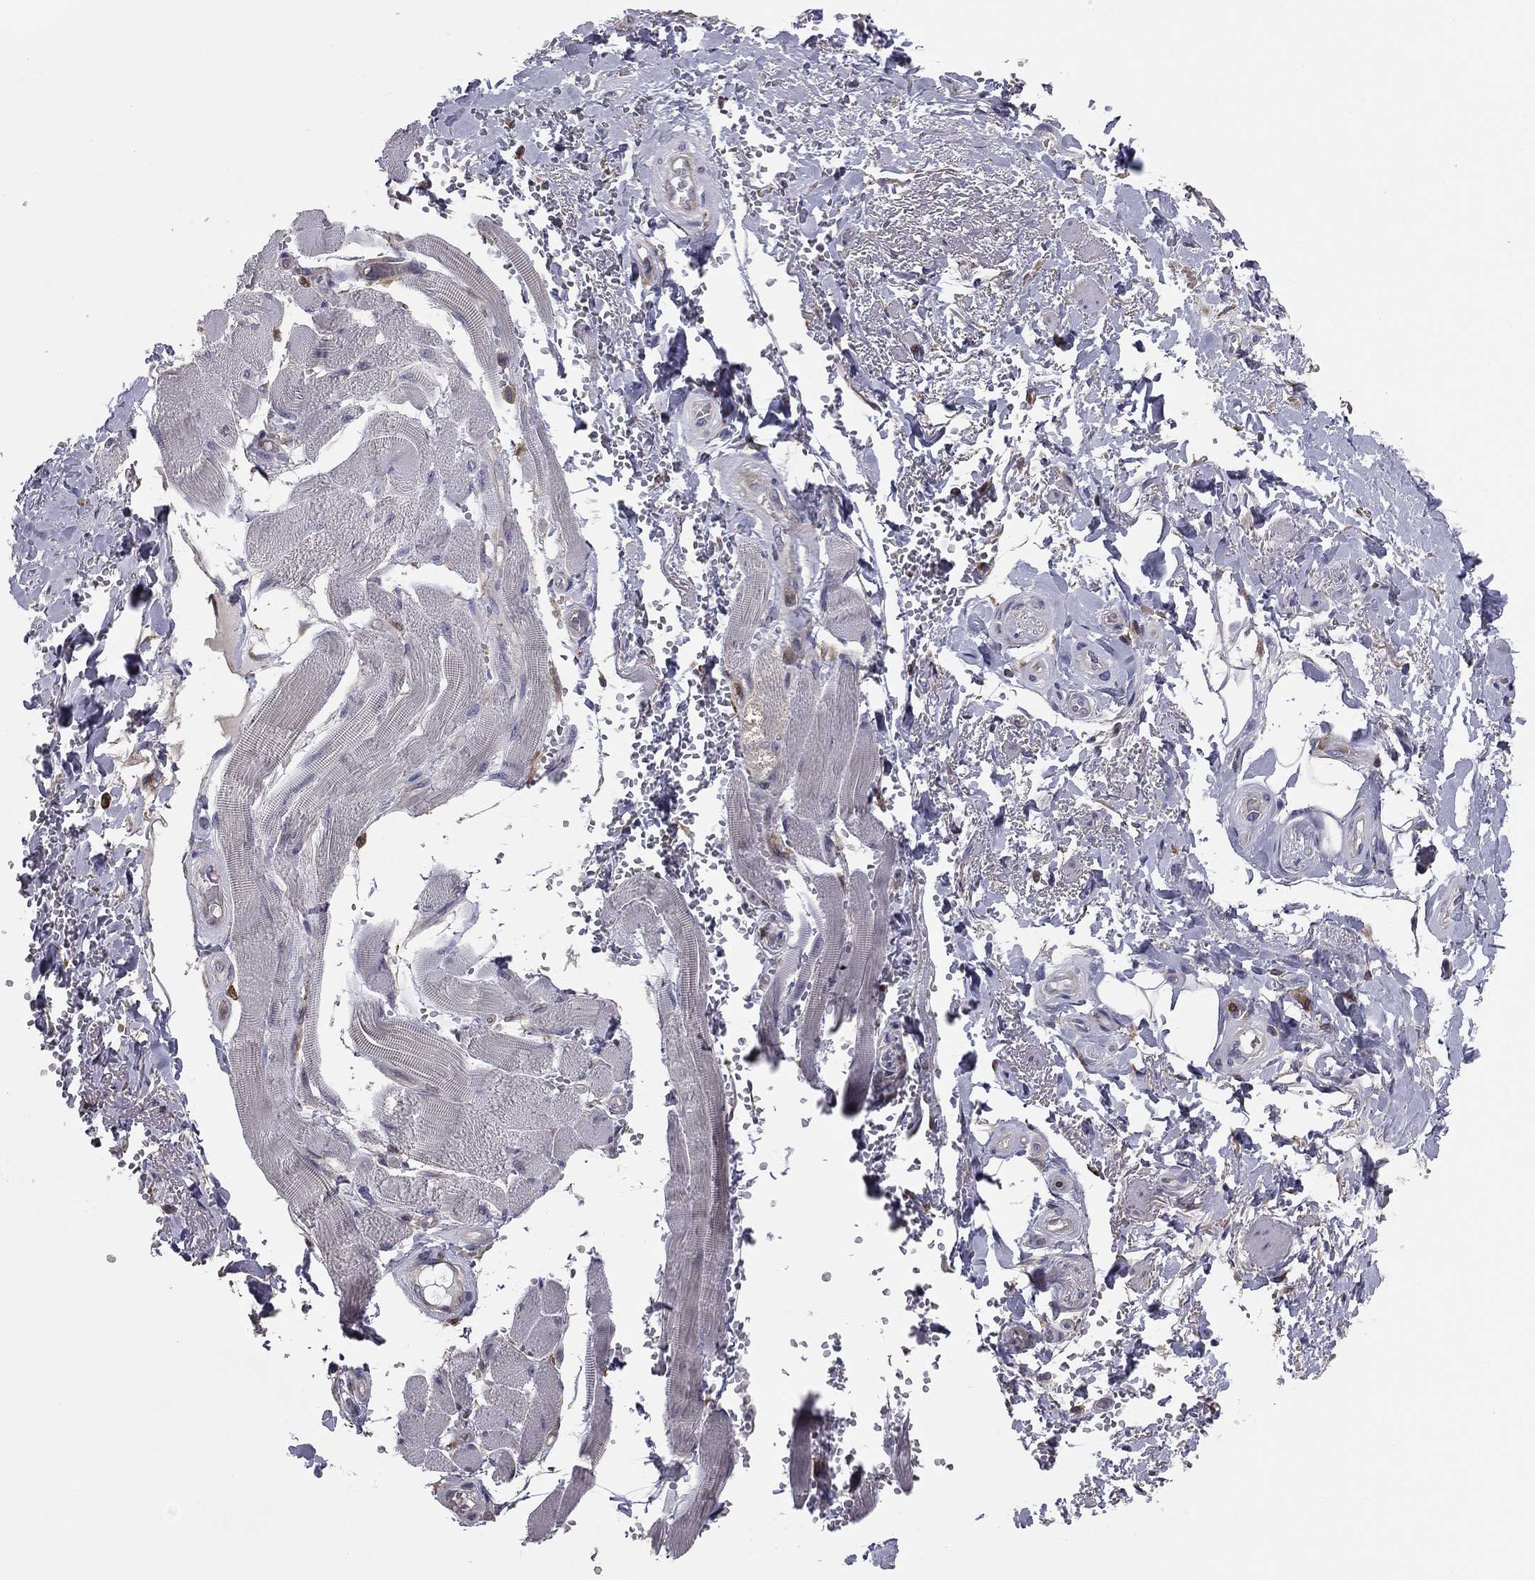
{"staining": {"intensity": "negative", "quantity": "none", "location": "none"}, "tissue": "adipose tissue", "cell_type": "Adipocytes", "image_type": "normal", "snomed": [{"axis": "morphology", "description": "Normal tissue, NOS"}, {"axis": "topography", "description": "Anal"}, {"axis": "topography", "description": "Peripheral nerve tissue"}], "caption": "An immunohistochemistry micrograph of normal adipose tissue is shown. There is no staining in adipocytes of adipose tissue.", "gene": "PLCB2", "patient": {"sex": "male", "age": 53}}